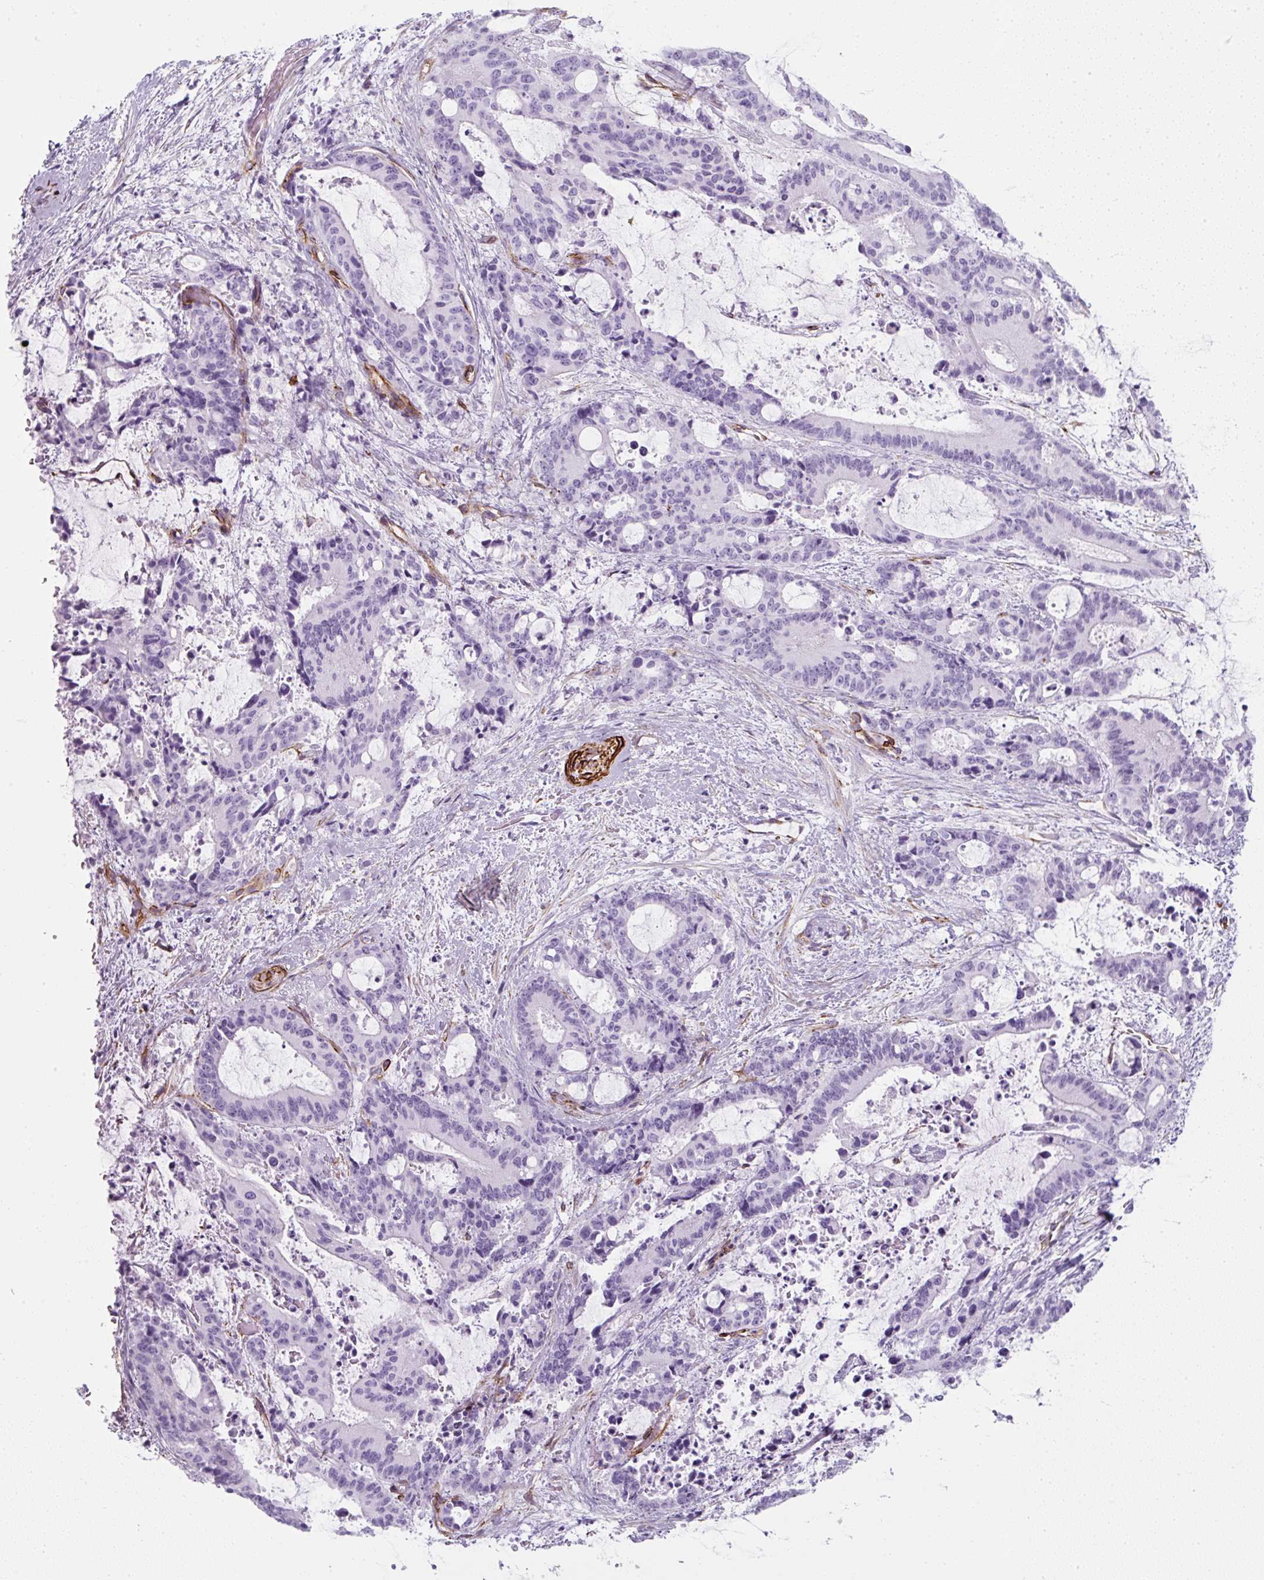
{"staining": {"intensity": "negative", "quantity": "none", "location": "none"}, "tissue": "liver cancer", "cell_type": "Tumor cells", "image_type": "cancer", "snomed": [{"axis": "morphology", "description": "Normal tissue, NOS"}, {"axis": "morphology", "description": "Cholangiocarcinoma"}, {"axis": "topography", "description": "Liver"}, {"axis": "topography", "description": "Peripheral nerve tissue"}], "caption": "The micrograph exhibits no staining of tumor cells in liver cholangiocarcinoma.", "gene": "CAVIN3", "patient": {"sex": "female", "age": 73}}